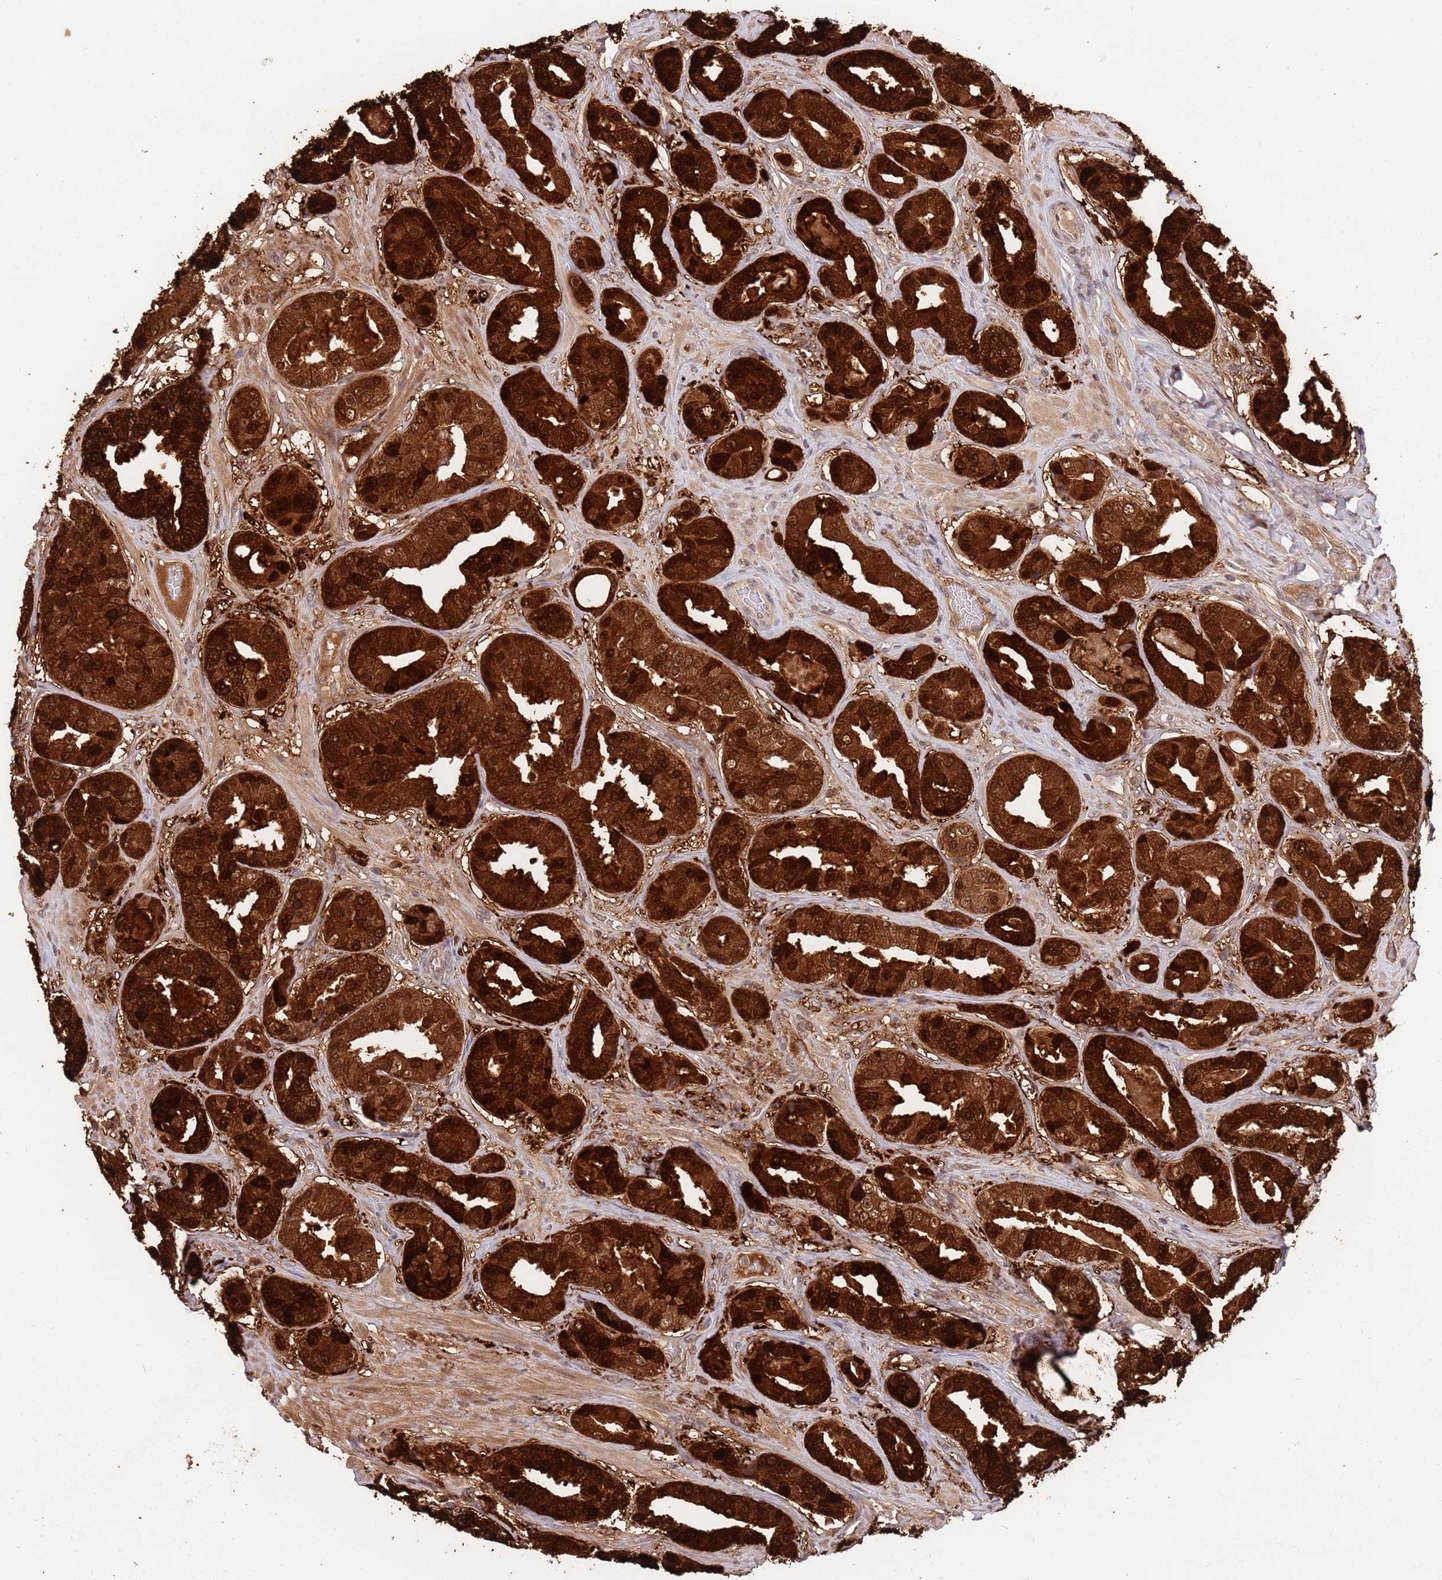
{"staining": {"intensity": "strong", "quantity": ">75%", "location": "cytoplasmic/membranous,nuclear"}, "tissue": "prostate cancer", "cell_type": "Tumor cells", "image_type": "cancer", "snomed": [{"axis": "morphology", "description": "Adenocarcinoma, High grade"}, {"axis": "topography", "description": "Prostate"}], "caption": "Prostate cancer (adenocarcinoma (high-grade)) tissue reveals strong cytoplasmic/membranous and nuclear staining in approximately >75% of tumor cells, visualized by immunohistochemistry. (Brightfield microscopy of DAB IHC at high magnification).", "gene": "SALL1", "patient": {"sex": "male", "age": 63}}